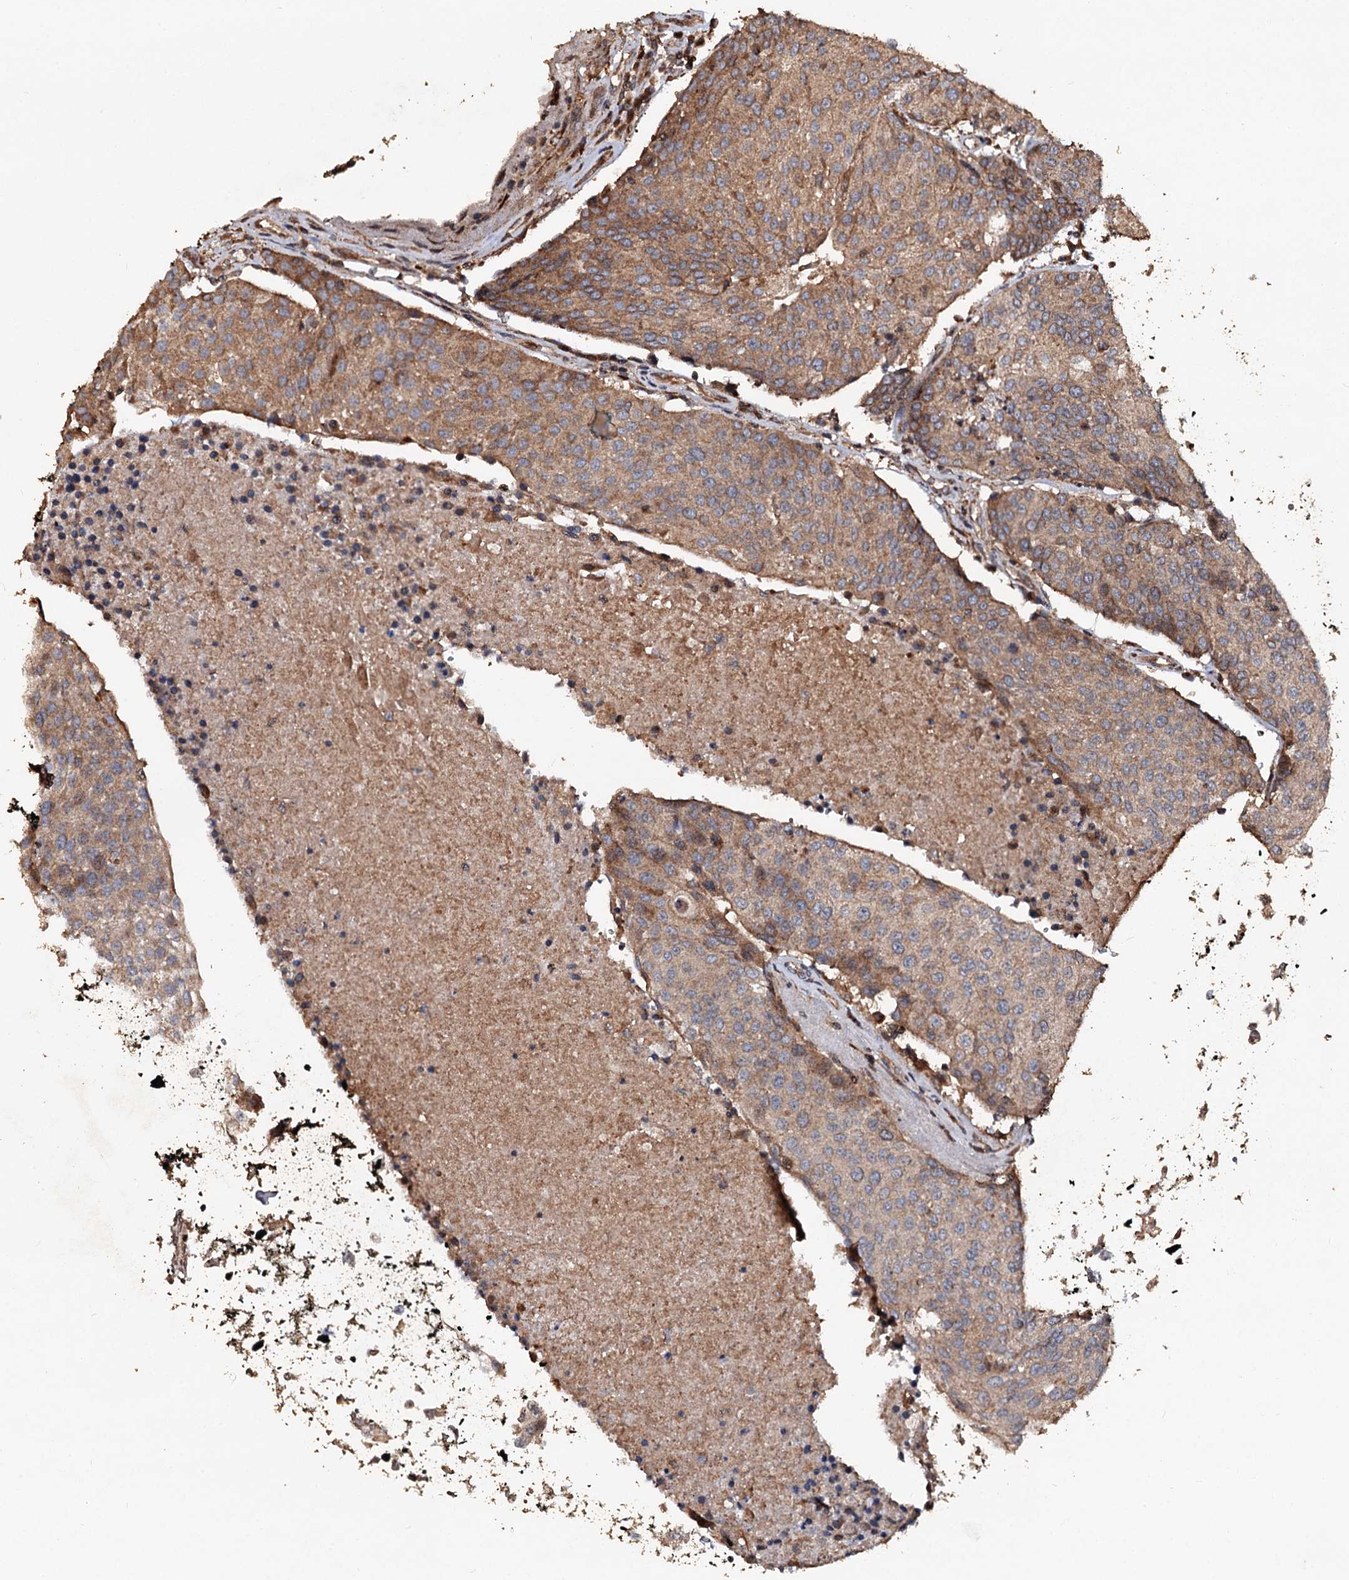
{"staining": {"intensity": "moderate", "quantity": "<25%", "location": "cytoplasmic/membranous"}, "tissue": "urothelial cancer", "cell_type": "Tumor cells", "image_type": "cancer", "snomed": [{"axis": "morphology", "description": "Urothelial carcinoma, High grade"}, {"axis": "topography", "description": "Urinary bladder"}], "caption": "Immunohistochemical staining of human urothelial carcinoma (high-grade) exhibits moderate cytoplasmic/membranous protein expression in about <25% of tumor cells.", "gene": "NOTCH2NLA", "patient": {"sex": "female", "age": 85}}